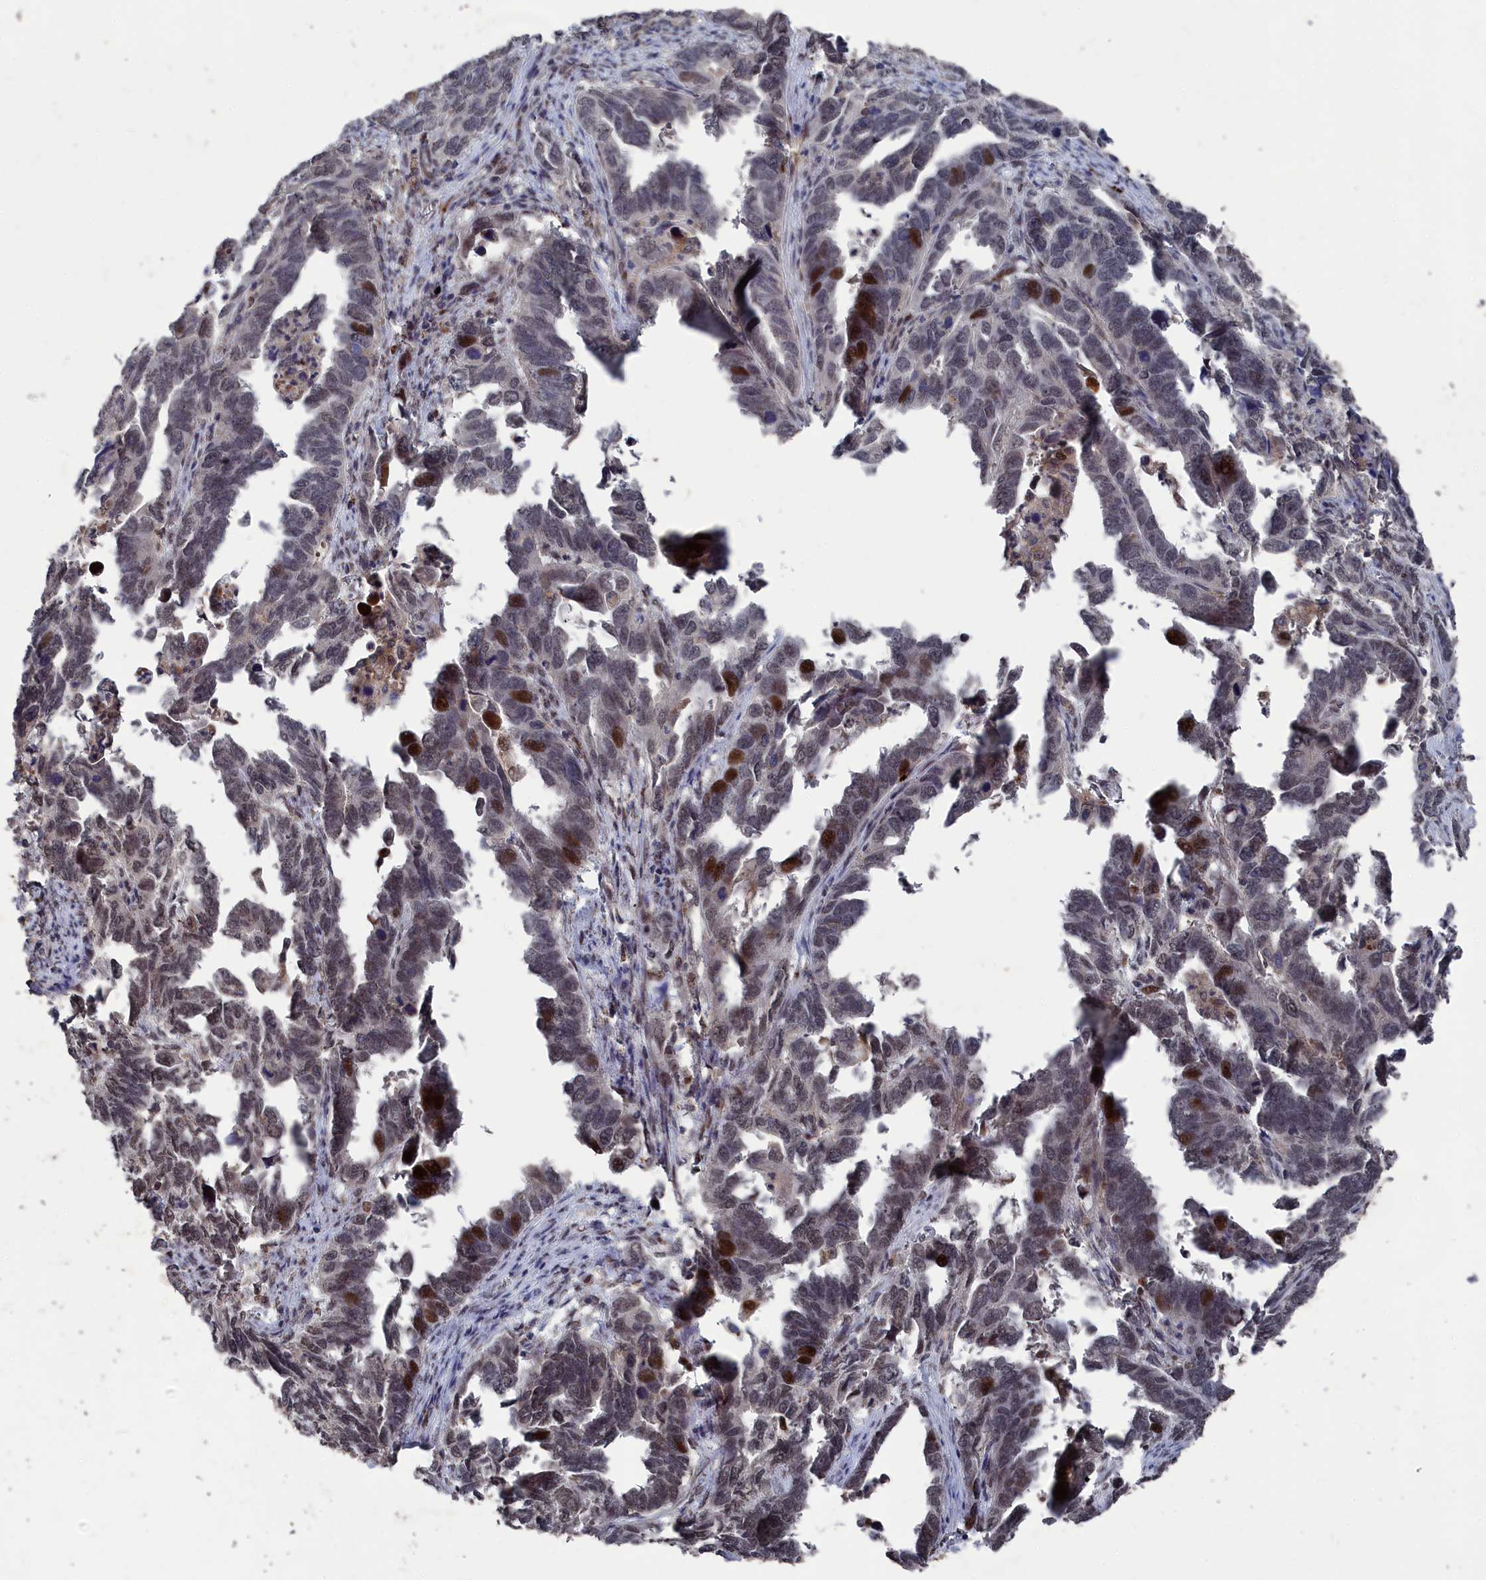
{"staining": {"intensity": "moderate", "quantity": "25%-75%", "location": "nuclear"}, "tissue": "endometrial cancer", "cell_type": "Tumor cells", "image_type": "cancer", "snomed": [{"axis": "morphology", "description": "Adenocarcinoma, NOS"}, {"axis": "topography", "description": "Endometrium"}], "caption": "Immunohistochemical staining of endometrial cancer exhibits medium levels of moderate nuclear staining in about 25%-75% of tumor cells.", "gene": "CEACAM21", "patient": {"sex": "female", "age": 65}}